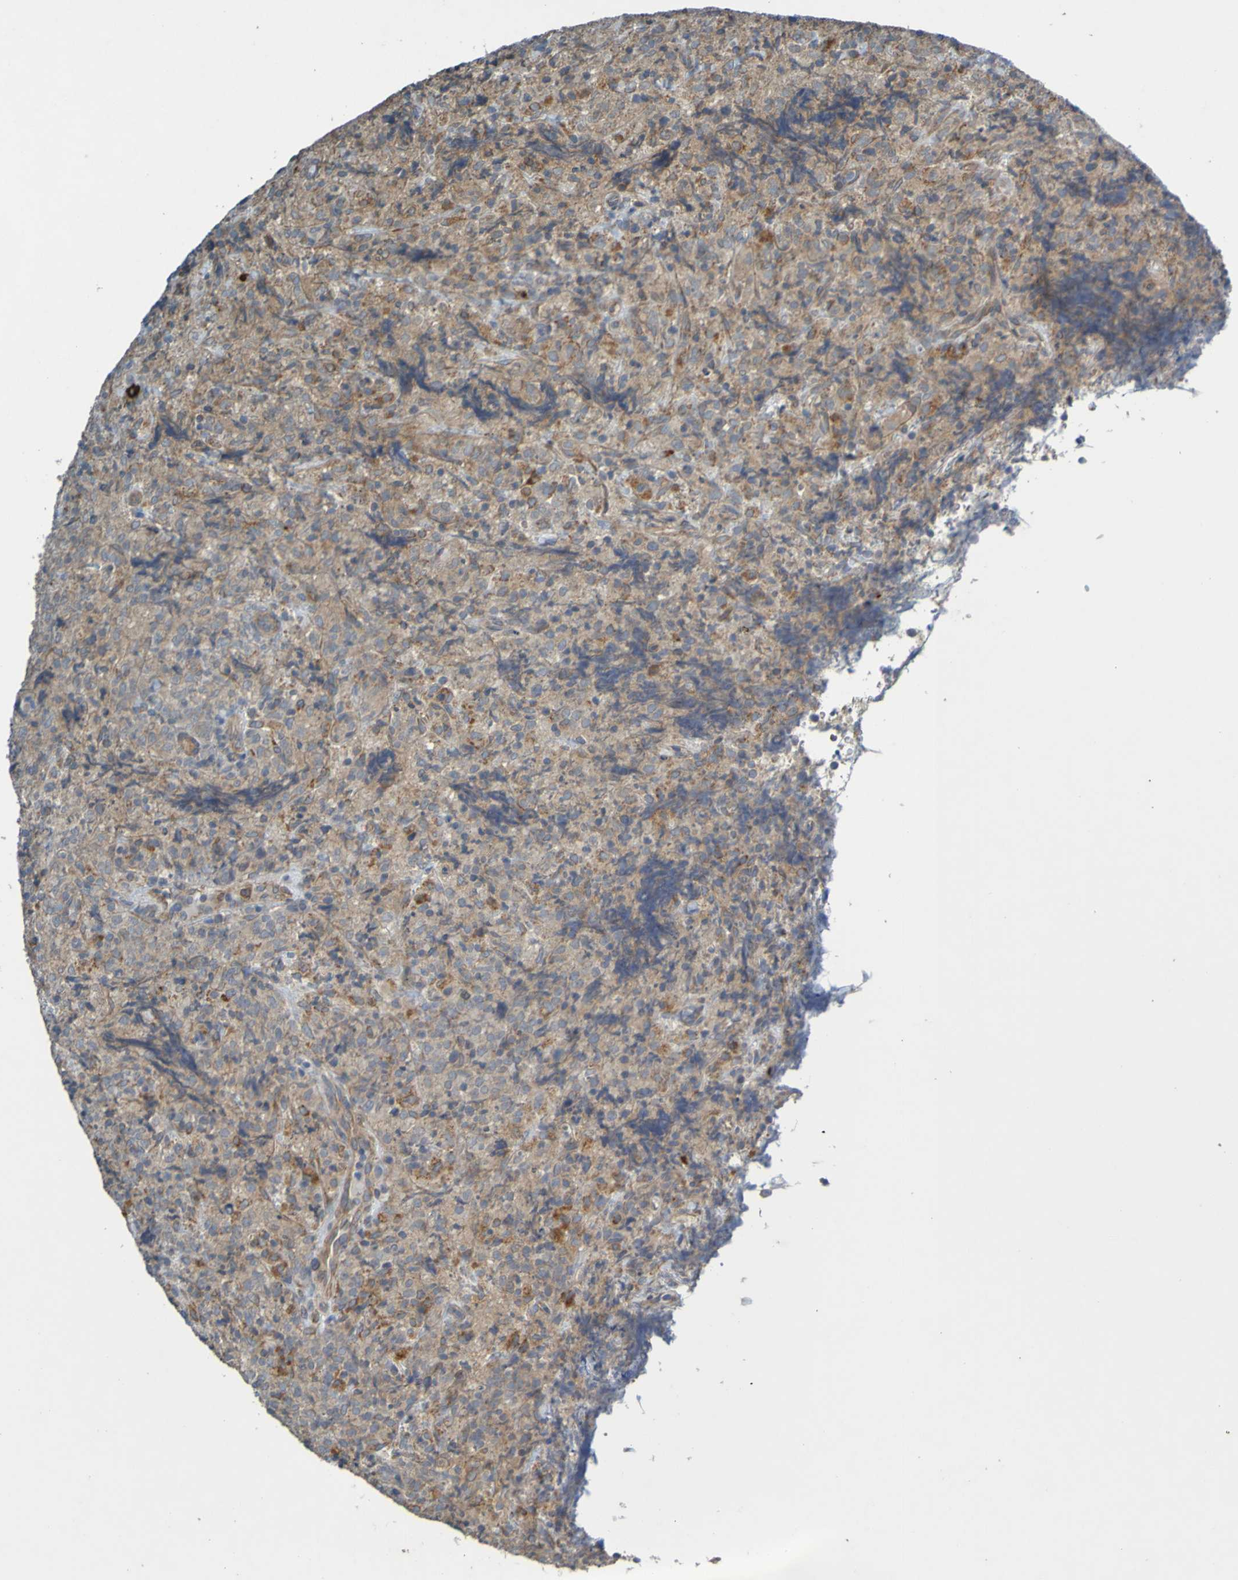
{"staining": {"intensity": "weak", "quantity": ">75%", "location": "cytoplasmic/membranous"}, "tissue": "lymphoma", "cell_type": "Tumor cells", "image_type": "cancer", "snomed": [{"axis": "morphology", "description": "Malignant lymphoma, non-Hodgkin's type, High grade"}, {"axis": "topography", "description": "Tonsil"}], "caption": "Protein analysis of malignant lymphoma, non-Hodgkin's type (high-grade) tissue displays weak cytoplasmic/membranous expression in about >75% of tumor cells. (DAB (3,3'-diaminobenzidine) = brown stain, brightfield microscopy at high magnification).", "gene": "B3GAT2", "patient": {"sex": "female", "age": 36}}